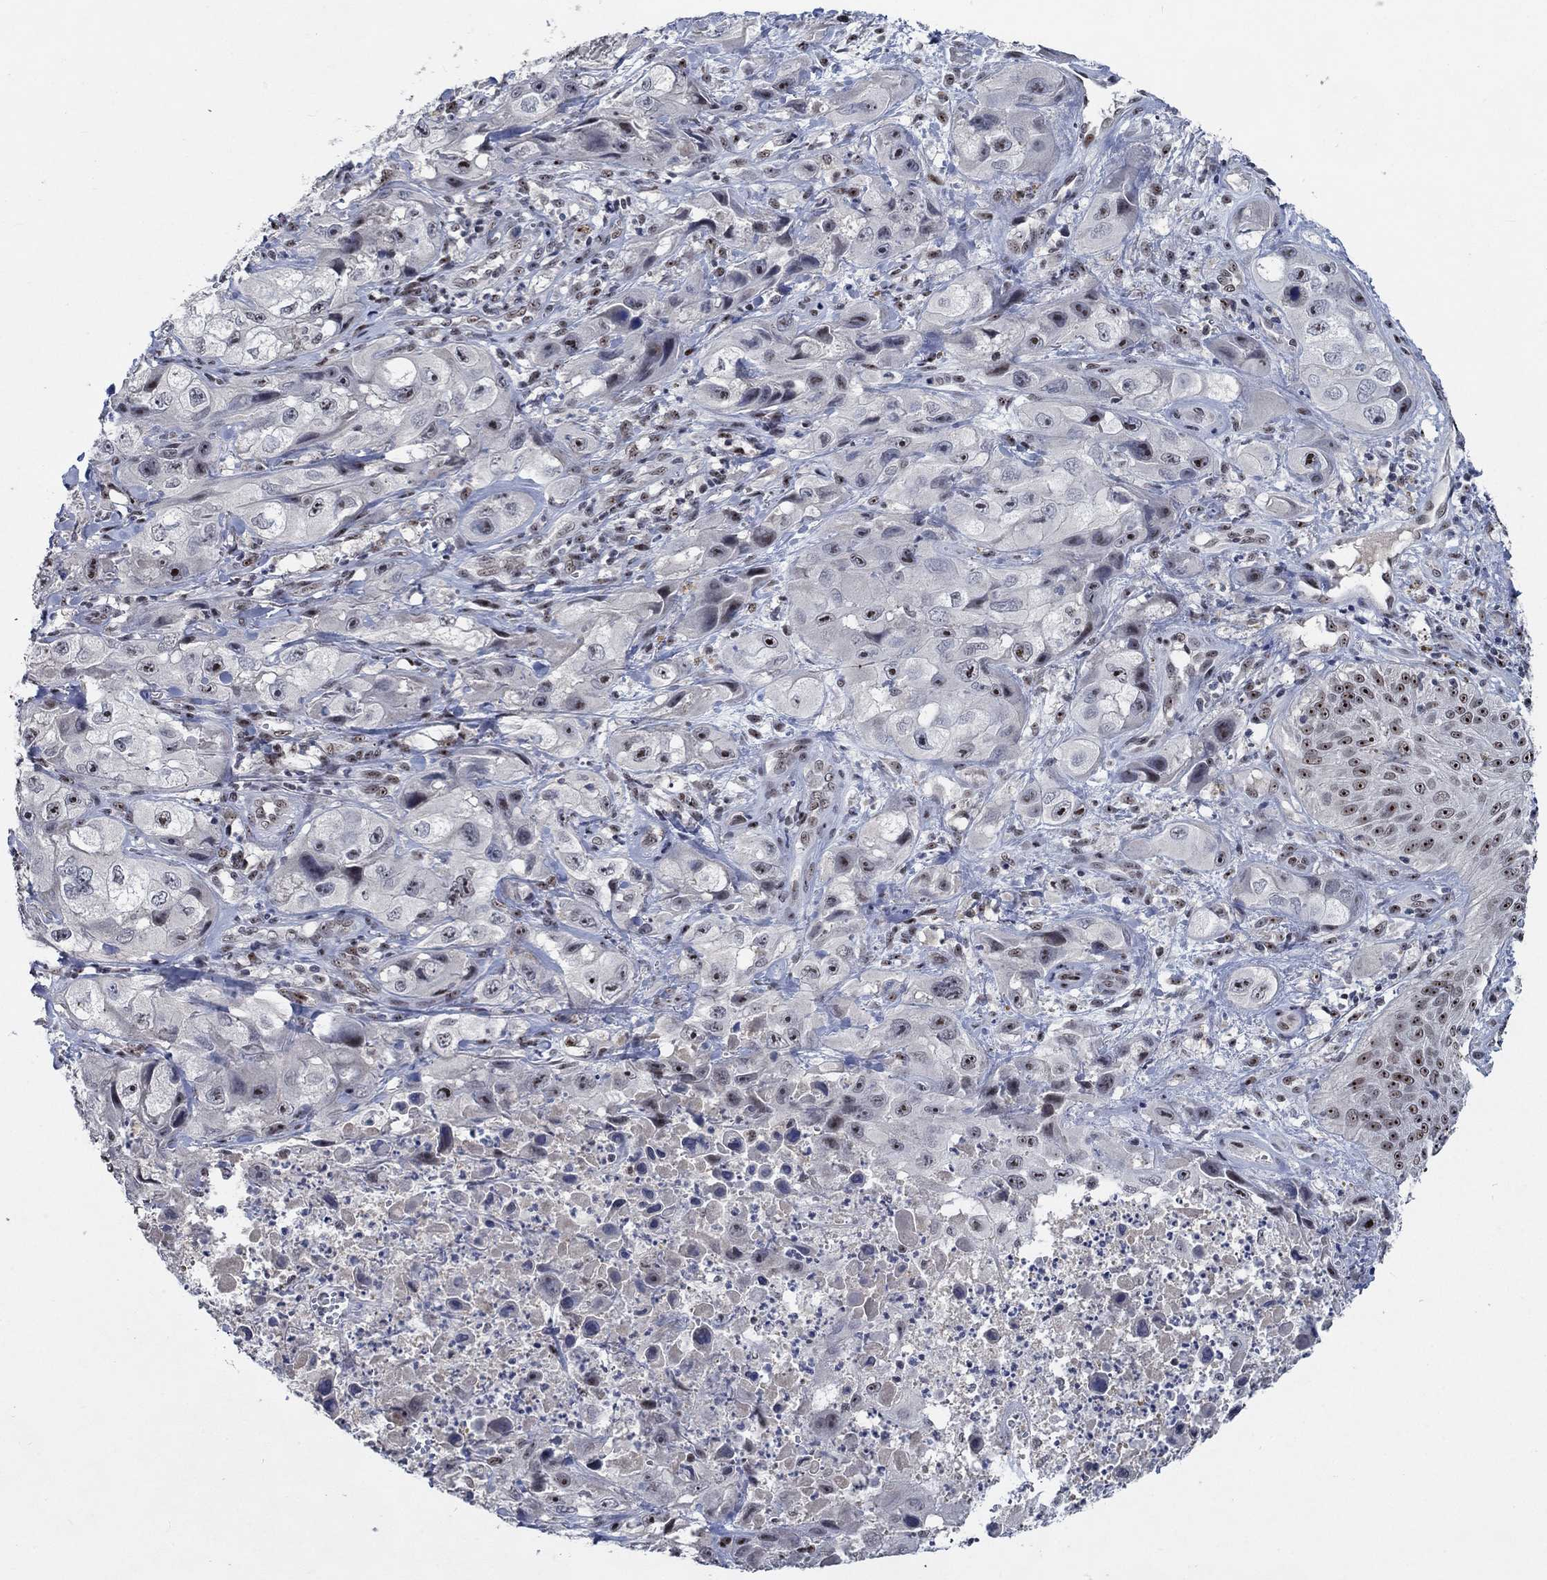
{"staining": {"intensity": "strong", "quantity": "<25%", "location": "nuclear"}, "tissue": "skin cancer", "cell_type": "Tumor cells", "image_type": "cancer", "snomed": [{"axis": "morphology", "description": "Squamous cell carcinoma, NOS"}, {"axis": "topography", "description": "Skin"}, {"axis": "topography", "description": "Subcutis"}], "caption": "About <25% of tumor cells in skin cancer reveal strong nuclear protein positivity as visualized by brown immunohistochemical staining.", "gene": "HTN1", "patient": {"sex": "male", "age": 73}}